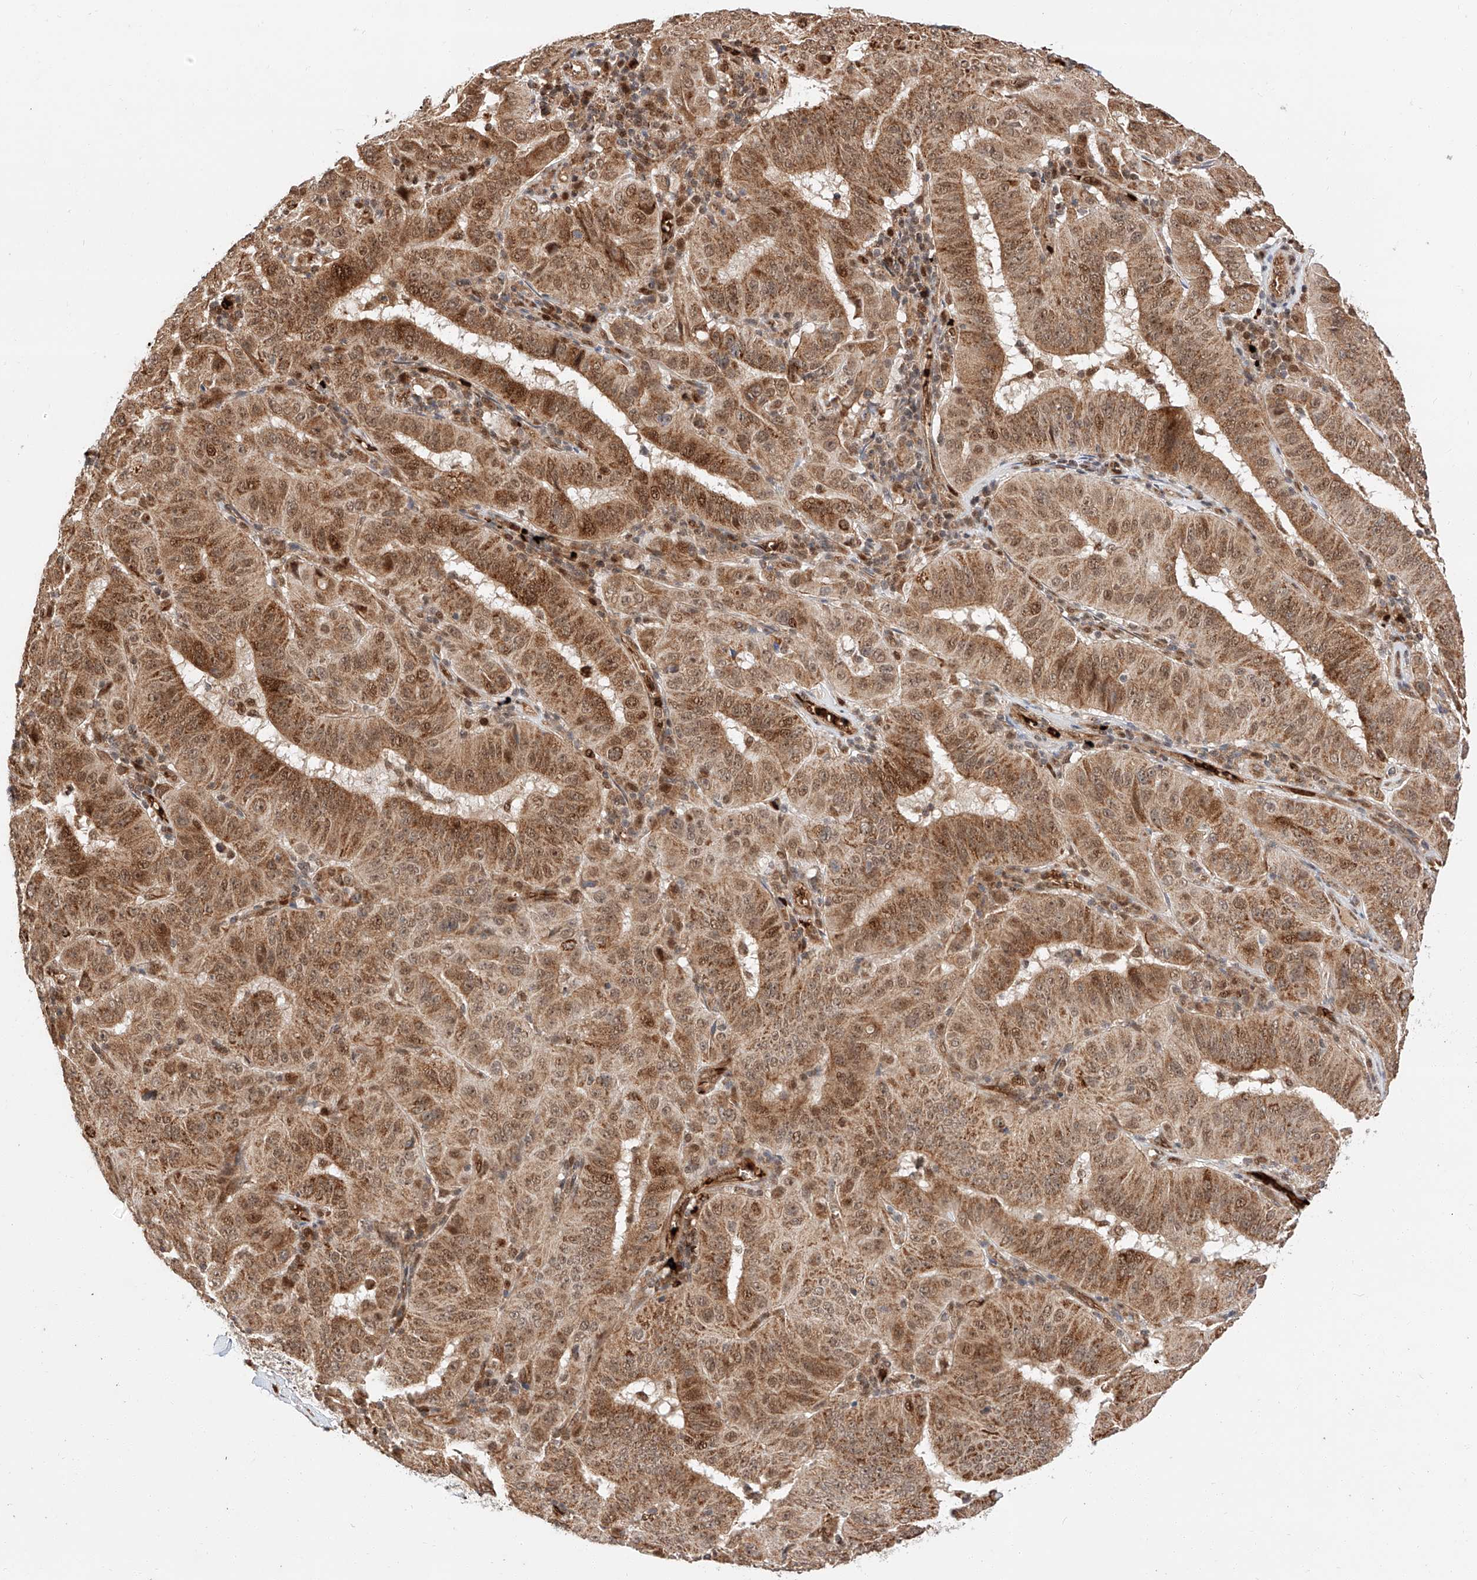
{"staining": {"intensity": "moderate", "quantity": ">75%", "location": "cytoplasmic/membranous,nuclear"}, "tissue": "pancreatic cancer", "cell_type": "Tumor cells", "image_type": "cancer", "snomed": [{"axis": "morphology", "description": "Adenocarcinoma, NOS"}, {"axis": "topography", "description": "Pancreas"}], "caption": "Immunohistochemistry (IHC) of human adenocarcinoma (pancreatic) shows medium levels of moderate cytoplasmic/membranous and nuclear positivity in about >75% of tumor cells.", "gene": "THTPA", "patient": {"sex": "male", "age": 63}}